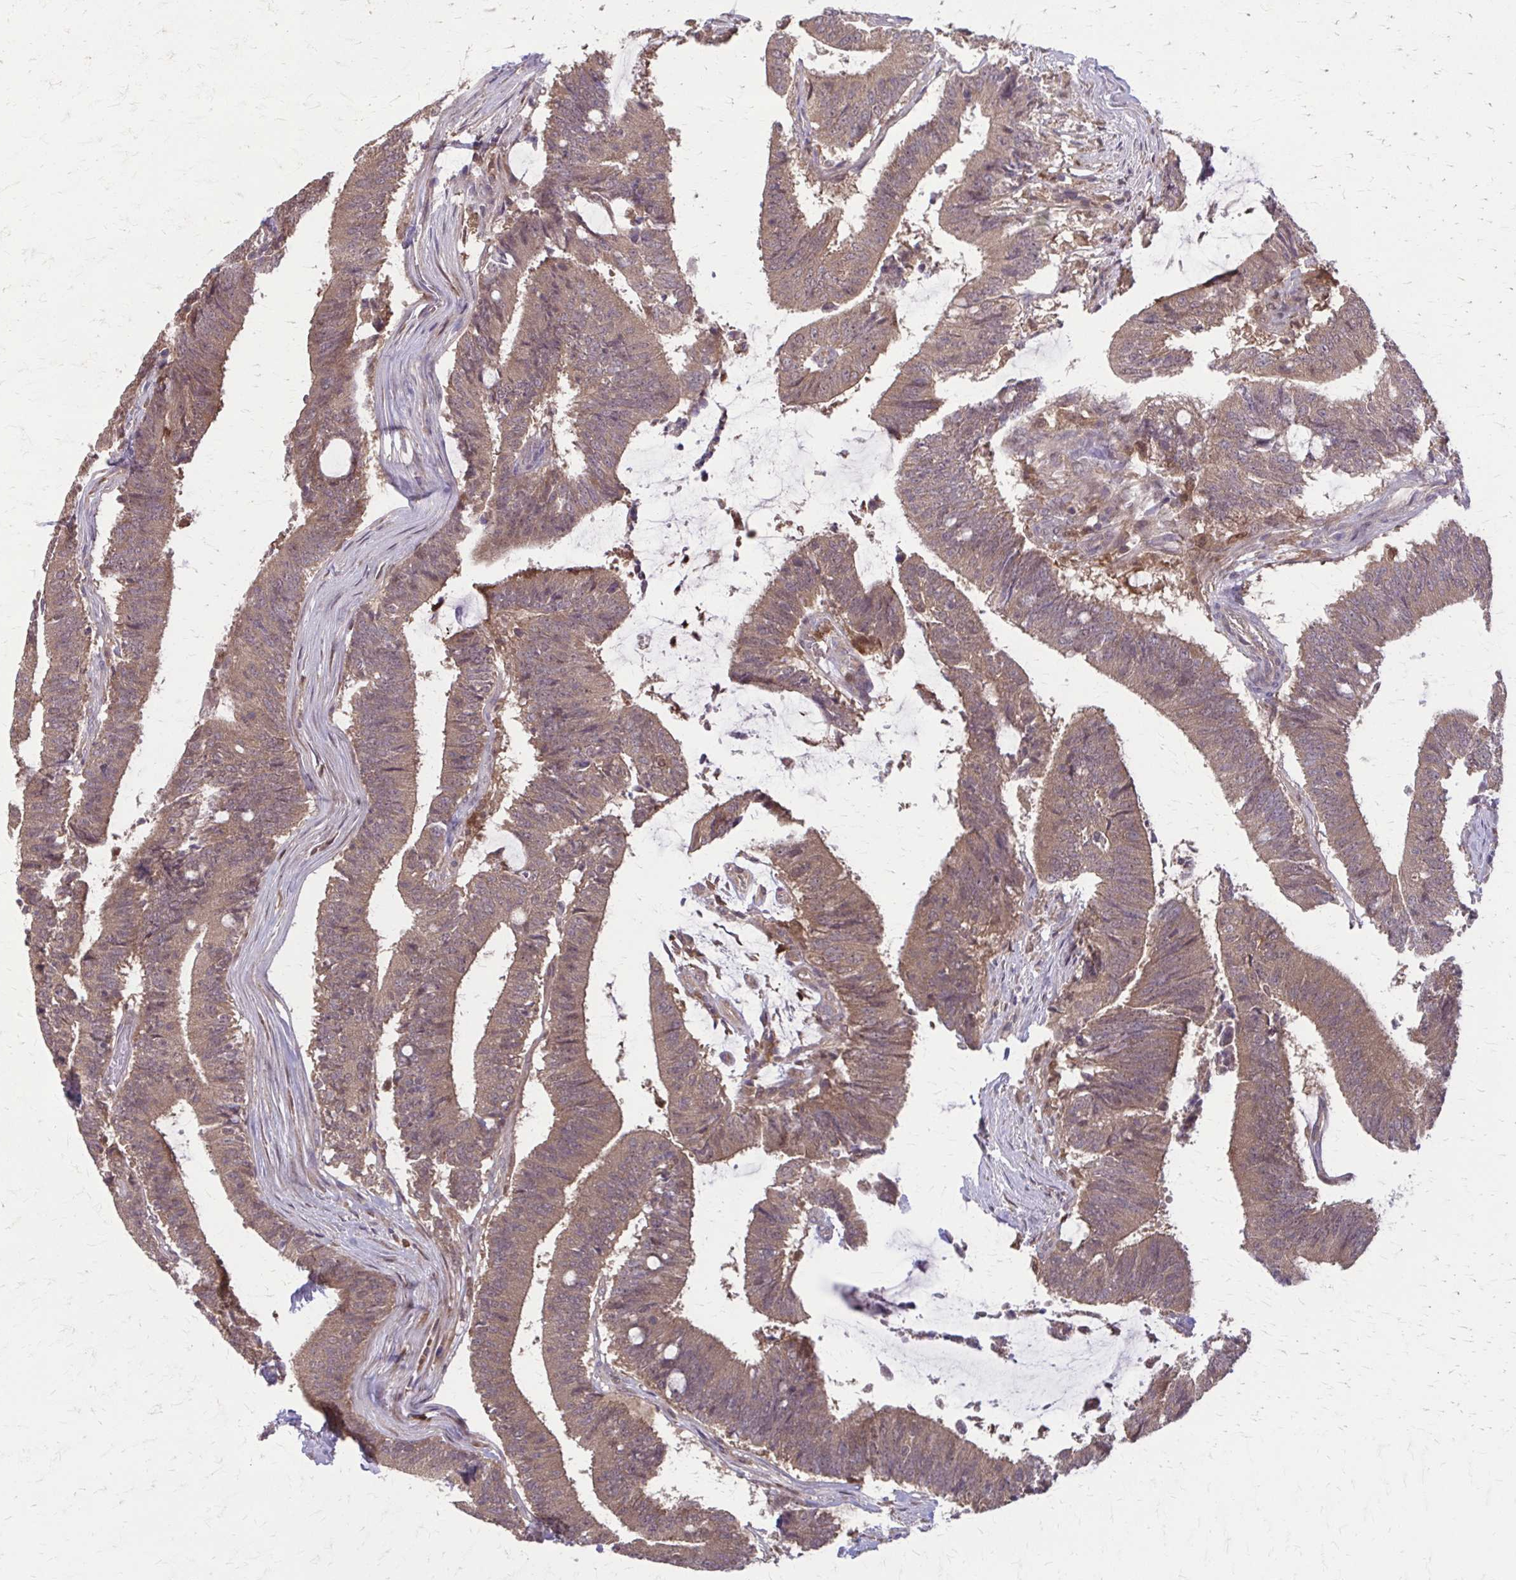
{"staining": {"intensity": "moderate", "quantity": ">75%", "location": "cytoplasmic/membranous"}, "tissue": "colorectal cancer", "cell_type": "Tumor cells", "image_type": "cancer", "snomed": [{"axis": "morphology", "description": "Adenocarcinoma, NOS"}, {"axis": "topography", "description": "Colon"}], "caption": "Immunohistochemistry (IHC) of human colorectal cancer reveals medium levels of moderate cytoplasmic/membranous staining in approximately >75% of tumor cells.", "gene": "NRBF2", "patient": {"sex": "female", "age": 43}}